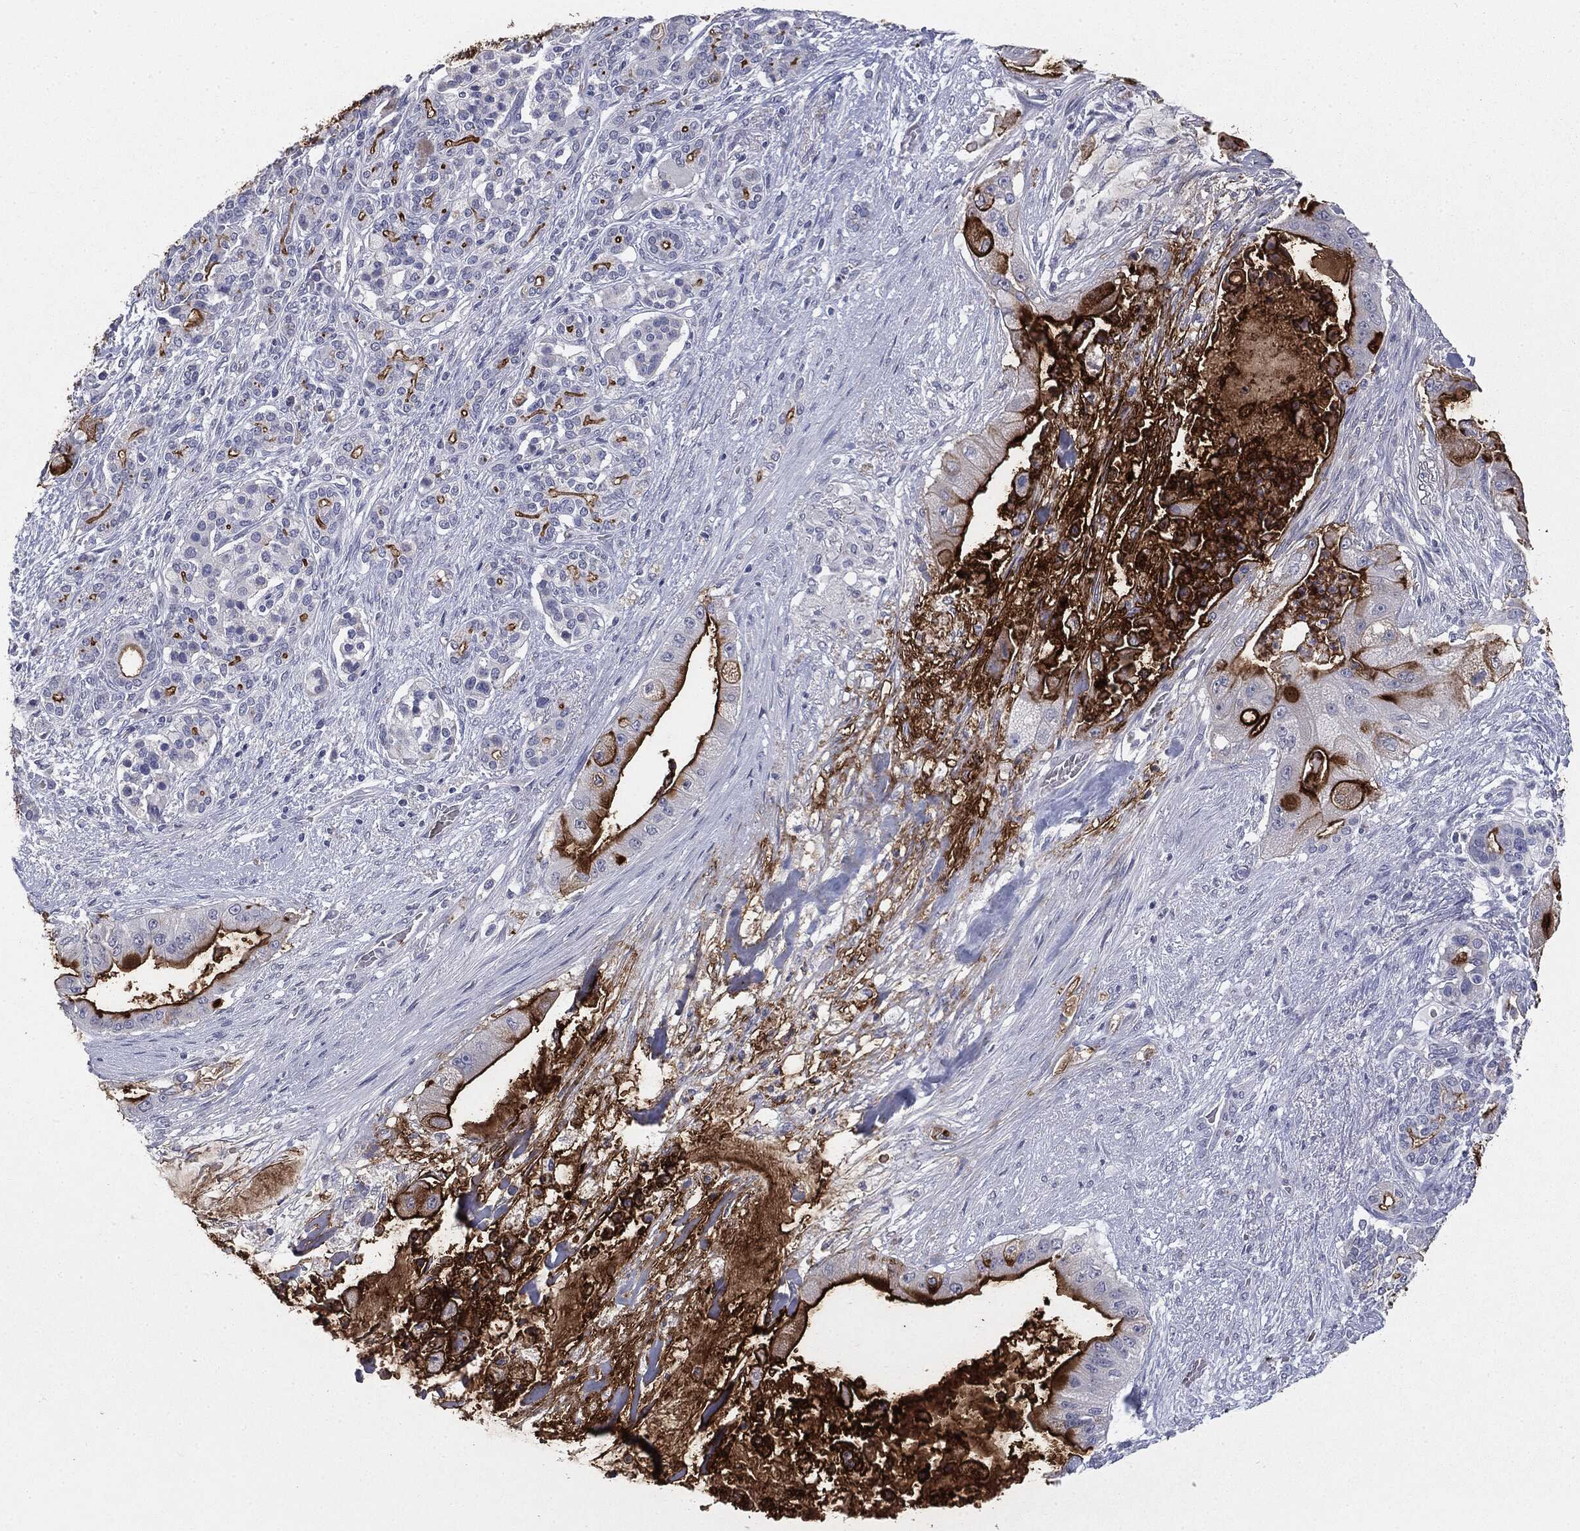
{"staining": {"intensity": "strong", "quantity": "25%-75%", "location": "cytoplasmic/membranous"}, "tissue": "pancreatic cancer", "cell_type": "Tumor cells", "image_type": "cancer", "snomed": [{"axis": "morphology", "description": "Normal tissue, NOS"}, {"axis": "morphology", "description": "Inflammation, NOS"}, {"axis": "morphology", "description": "Adenocarcinoma, NOS"}, {"axis": "topography", "description": "Pancreas"}], "caption": "Protein staining of pancreatic cancer (adenocarcinoma) tissue displays strong cytoplasmic/membranous positivity in about 25%-75% of tumor cells.", "gene": "MUC1", "patient": {"sex": "male", "age": 57}}